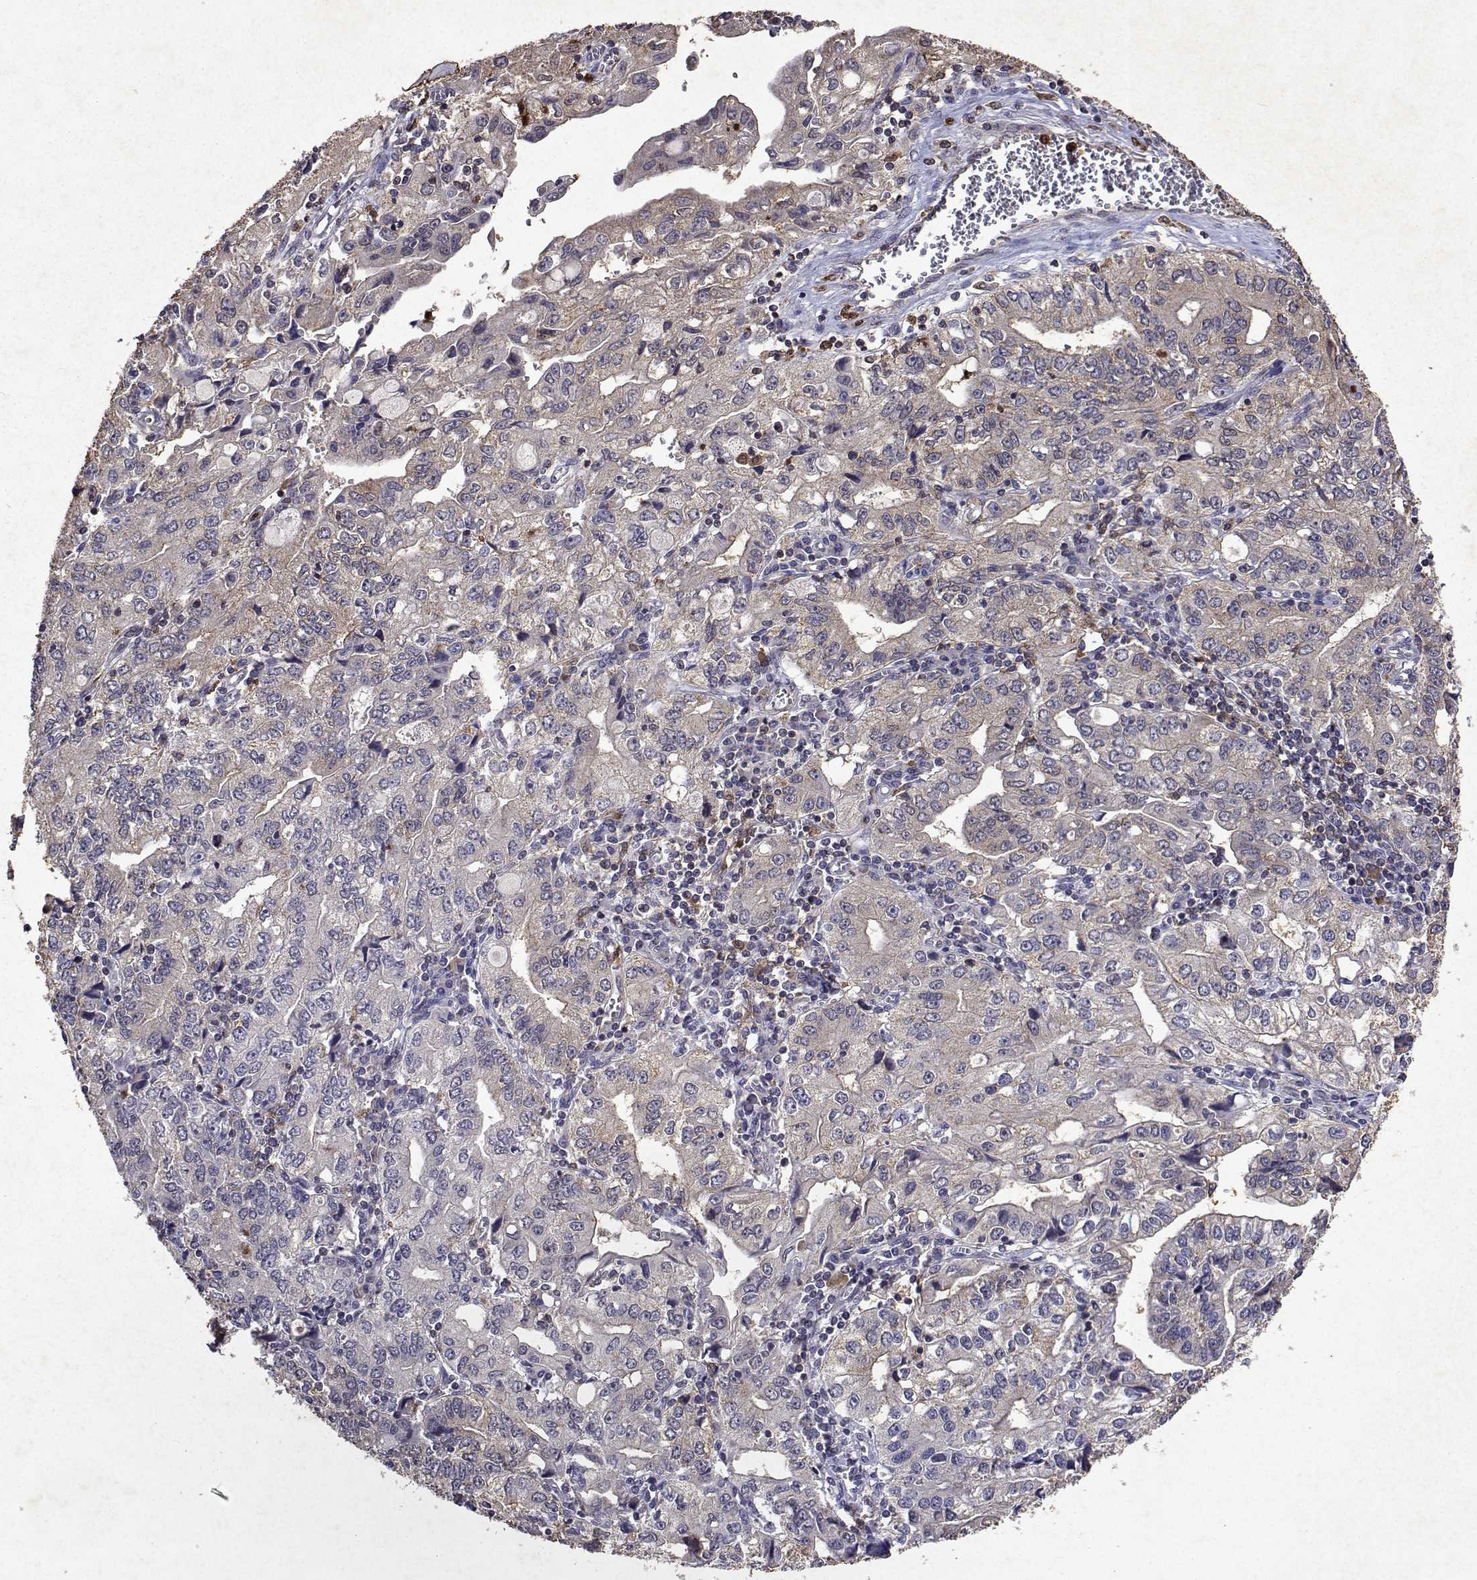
{"staining": {"intensity": "negative", "quantity": "none", "location": "none"}, "tissue": "stomach cancer", "cell_type": "Tumor cells", "image_type": "cancer", "snomed": [{"axis": "morphology", "description": "Adenocarcinoma, NOS"}, {"axis": "topography", "description": "Stomach, lower"}], "caption": "DAB (3,3'-diaminobenzidine) immunohistochemical staining of stomach cancer exhibits no significant expression in tumor cells.", "gene": "APAF1", "patient": {"sex": "female", "age": 72}}